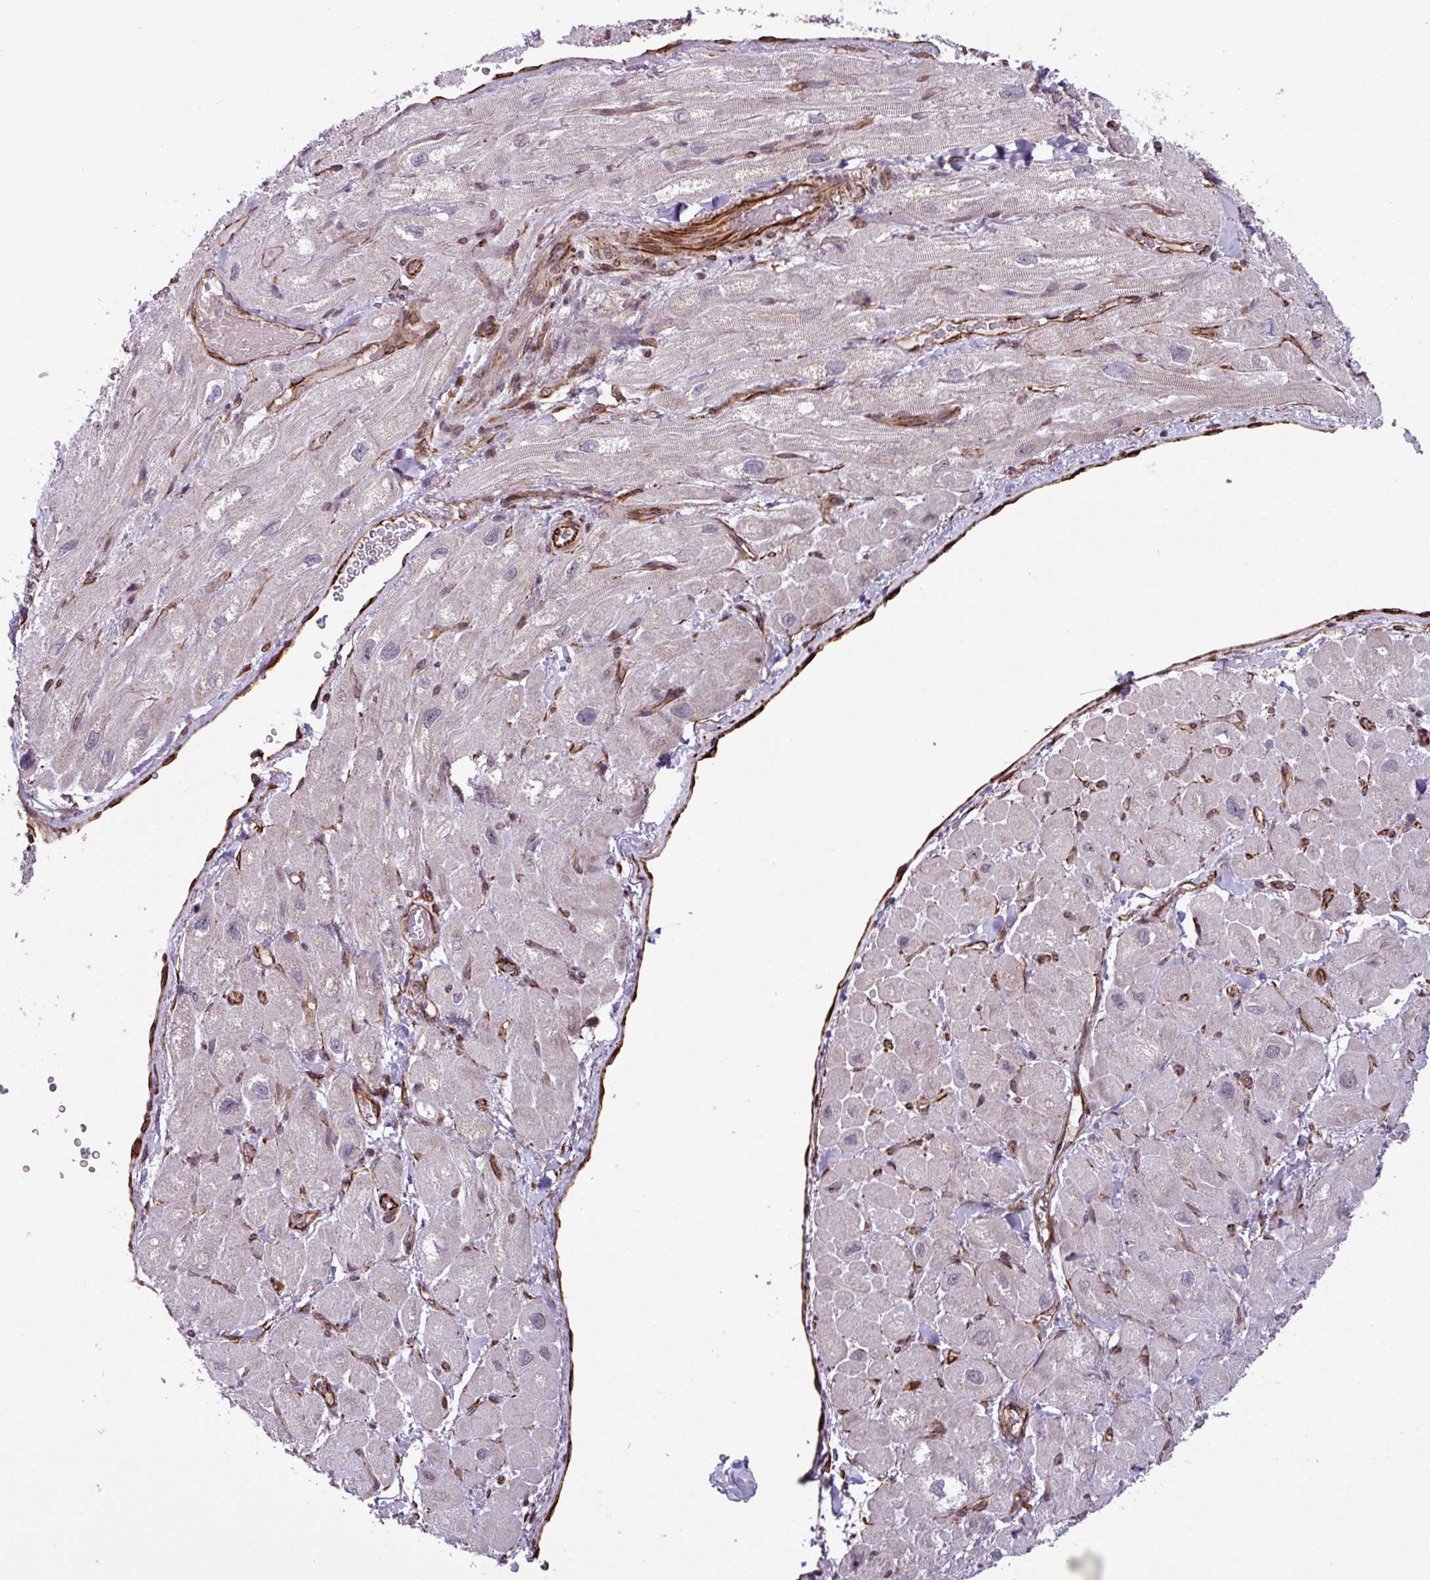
{"staining": {"intensity": "negative", "quantity": "none", "location": "none"}, "tissue": "heart muscle", "cell_type": "Cardiomyocytes", "image_type": "normal", "snomed": [{"axis": "morphology", "description": "Normal tissue, NOS"}, {"axis": "topography", "description": "Heart"}], "caption": "An immunohistochemistry (IHC) micrograph of normal heart muscle is shown. There is no staining in cardiomyocytes of heart muscle. (Immunohistochemistry, brightfield microscopy, high magnification).", "gene": "CHD3", "patient": {"sex": "male", "age": 65}}